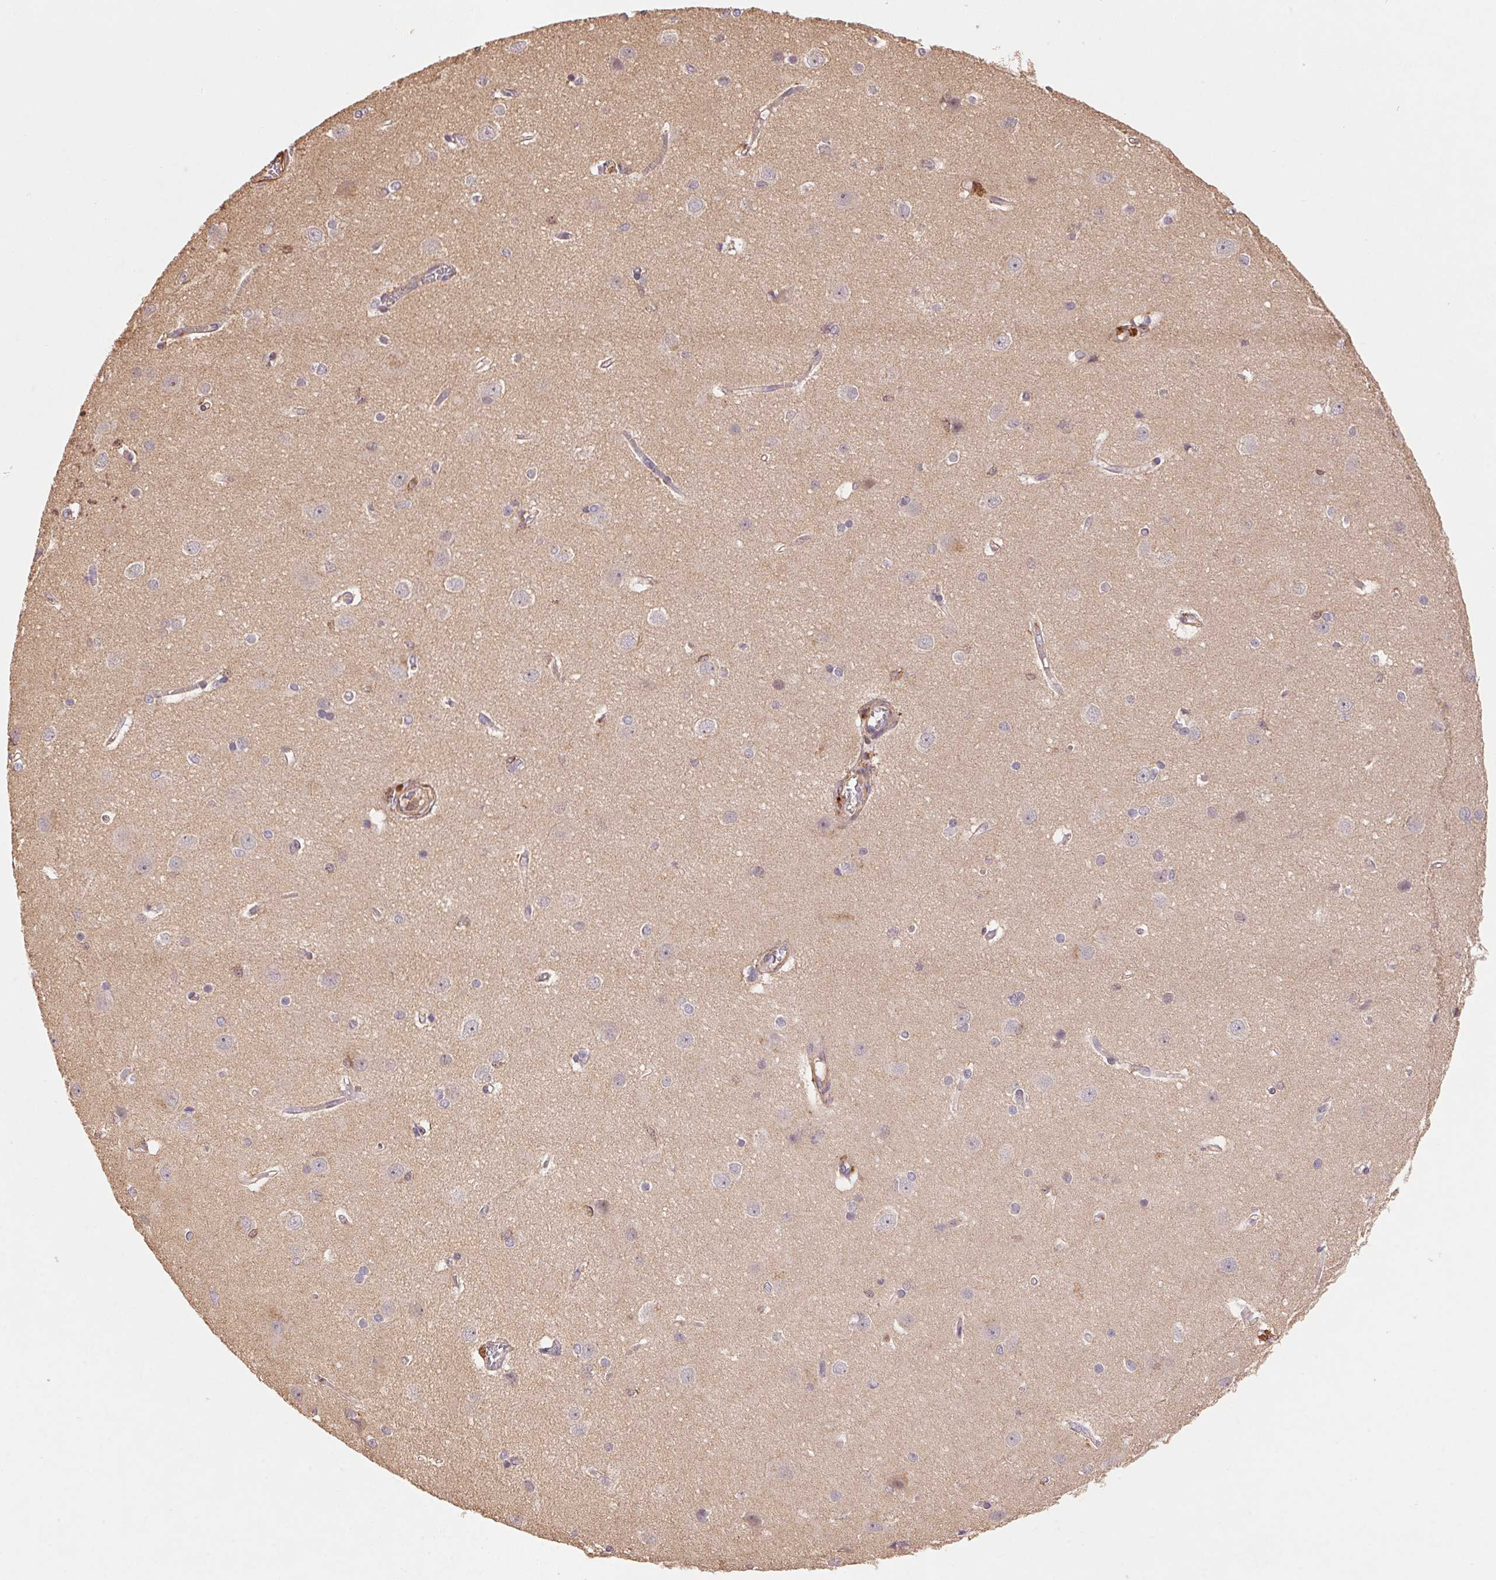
{"staining": {"intensity": "weak", "quantity": ">75%", "location": "cytoplasmic/membranous"}, "tissue": "cerebral cortex", "cell_type": "Endothelial cells", "image_type": "normal", "snomed": [{"axis": "morphology", "description": "Normal tissue, NOS"}, {"axis": "topography", "description": "Cerebral cortex"}], "caption": "Cerebral cortex stained with DAB (3,3'-diaminobenzidine) IHC demonstrates low levels of weak cytoplasmic/membranous expression in about >75% of endothelial cells.", "gene": "ATG10", "patient": {"sex": "male", "age": 37}}